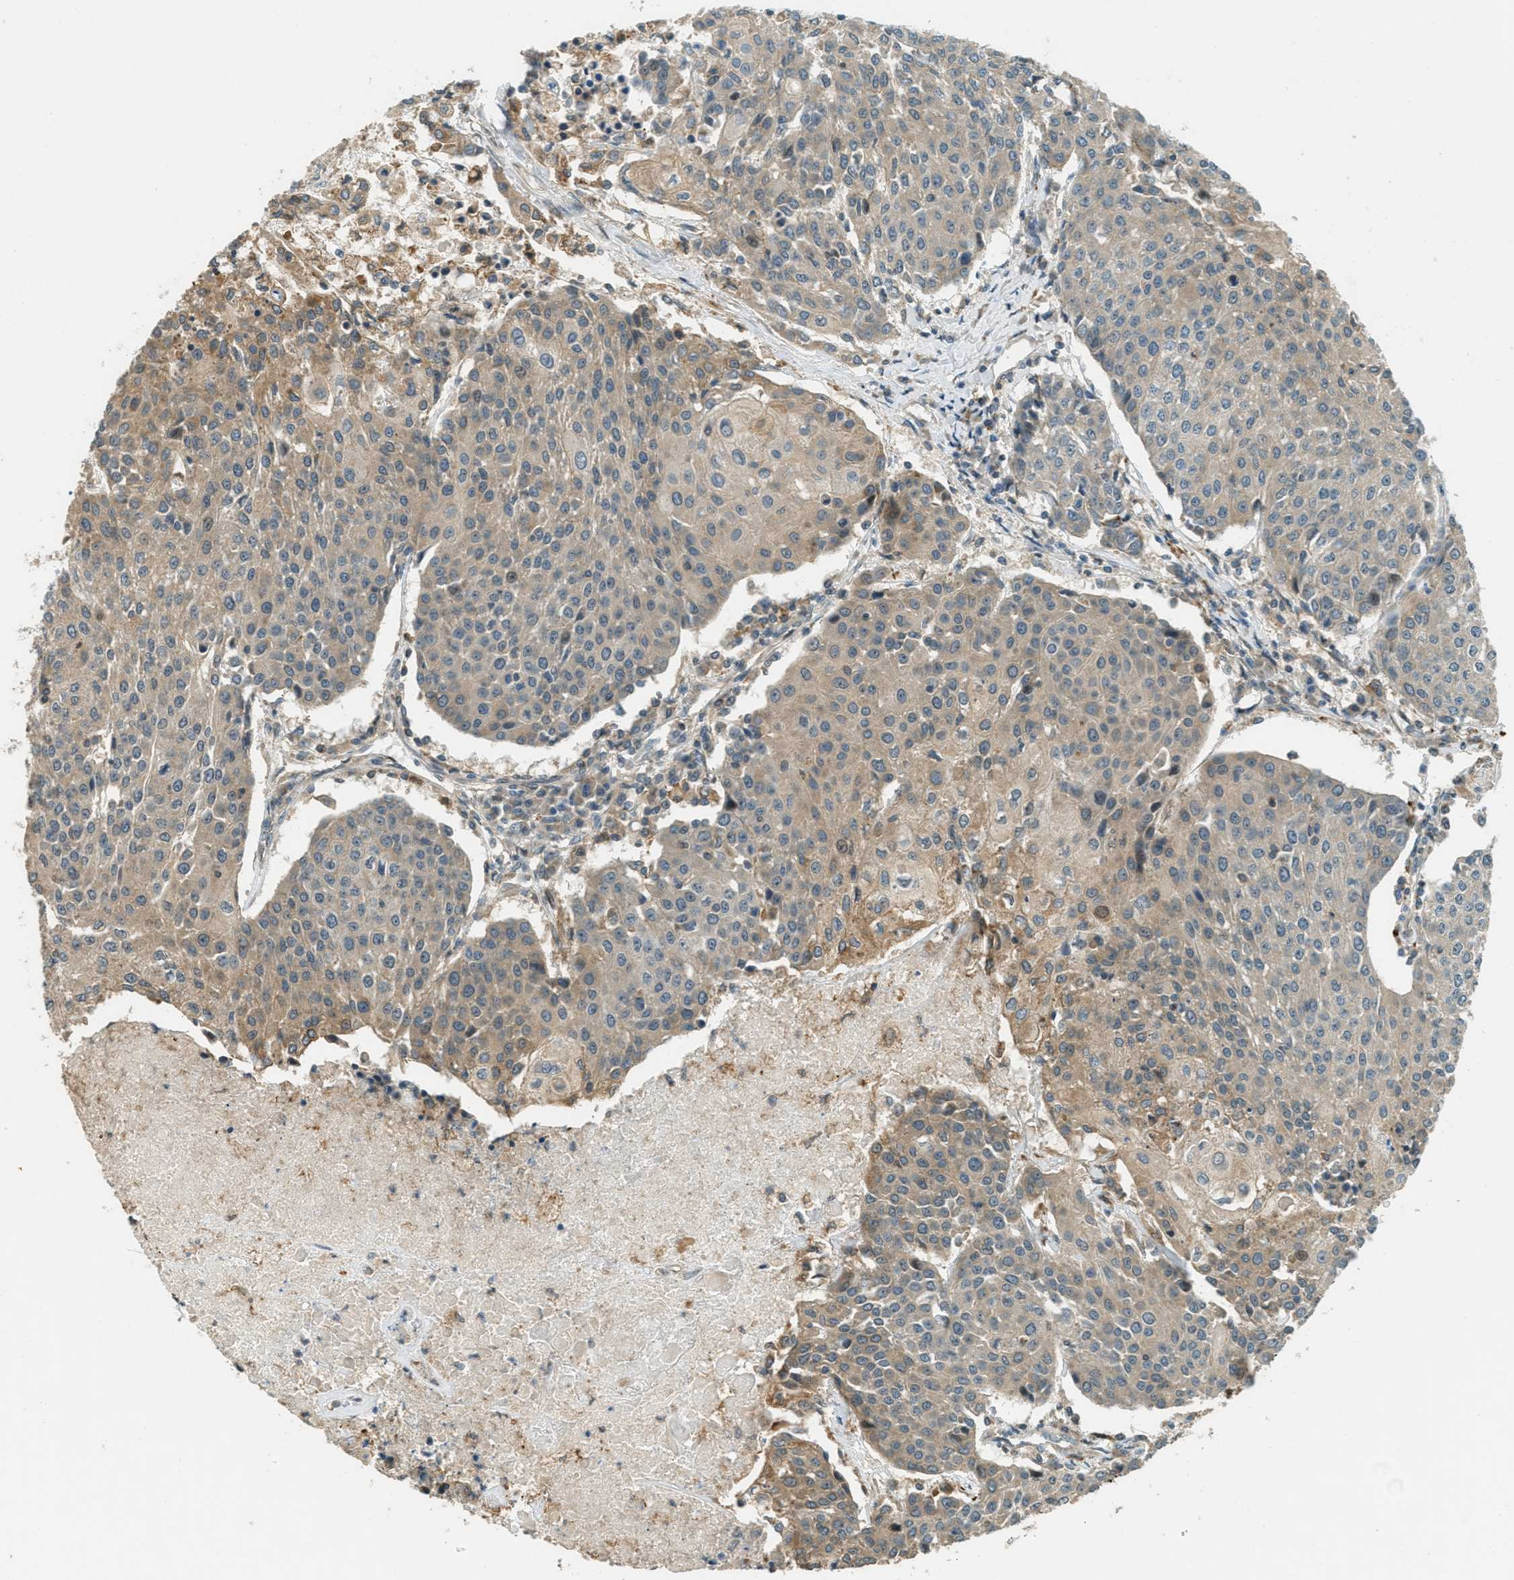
{"staining": {"intensity": "weak", "quantity": "25%-75%", "location": "cytoplasmic/membranous"}, "tissue": "urothelial cancer", "cell_type": "Tumor cells", "image_type": "cancer", "snomed": [{"axis": "morphology", "description": "Urothelial carcinoma, High grade"}, {"axis": "topography", "description": "Urinary bladder"}], "caption": "Protein staining of high-grade urothelial carcinoma tissue reveals weak cytoplasmic/membranous staining in about 25%-75% of tumor cells.", "gene": "PTPN23", "patient": {"sex": "female", "age": 85}}